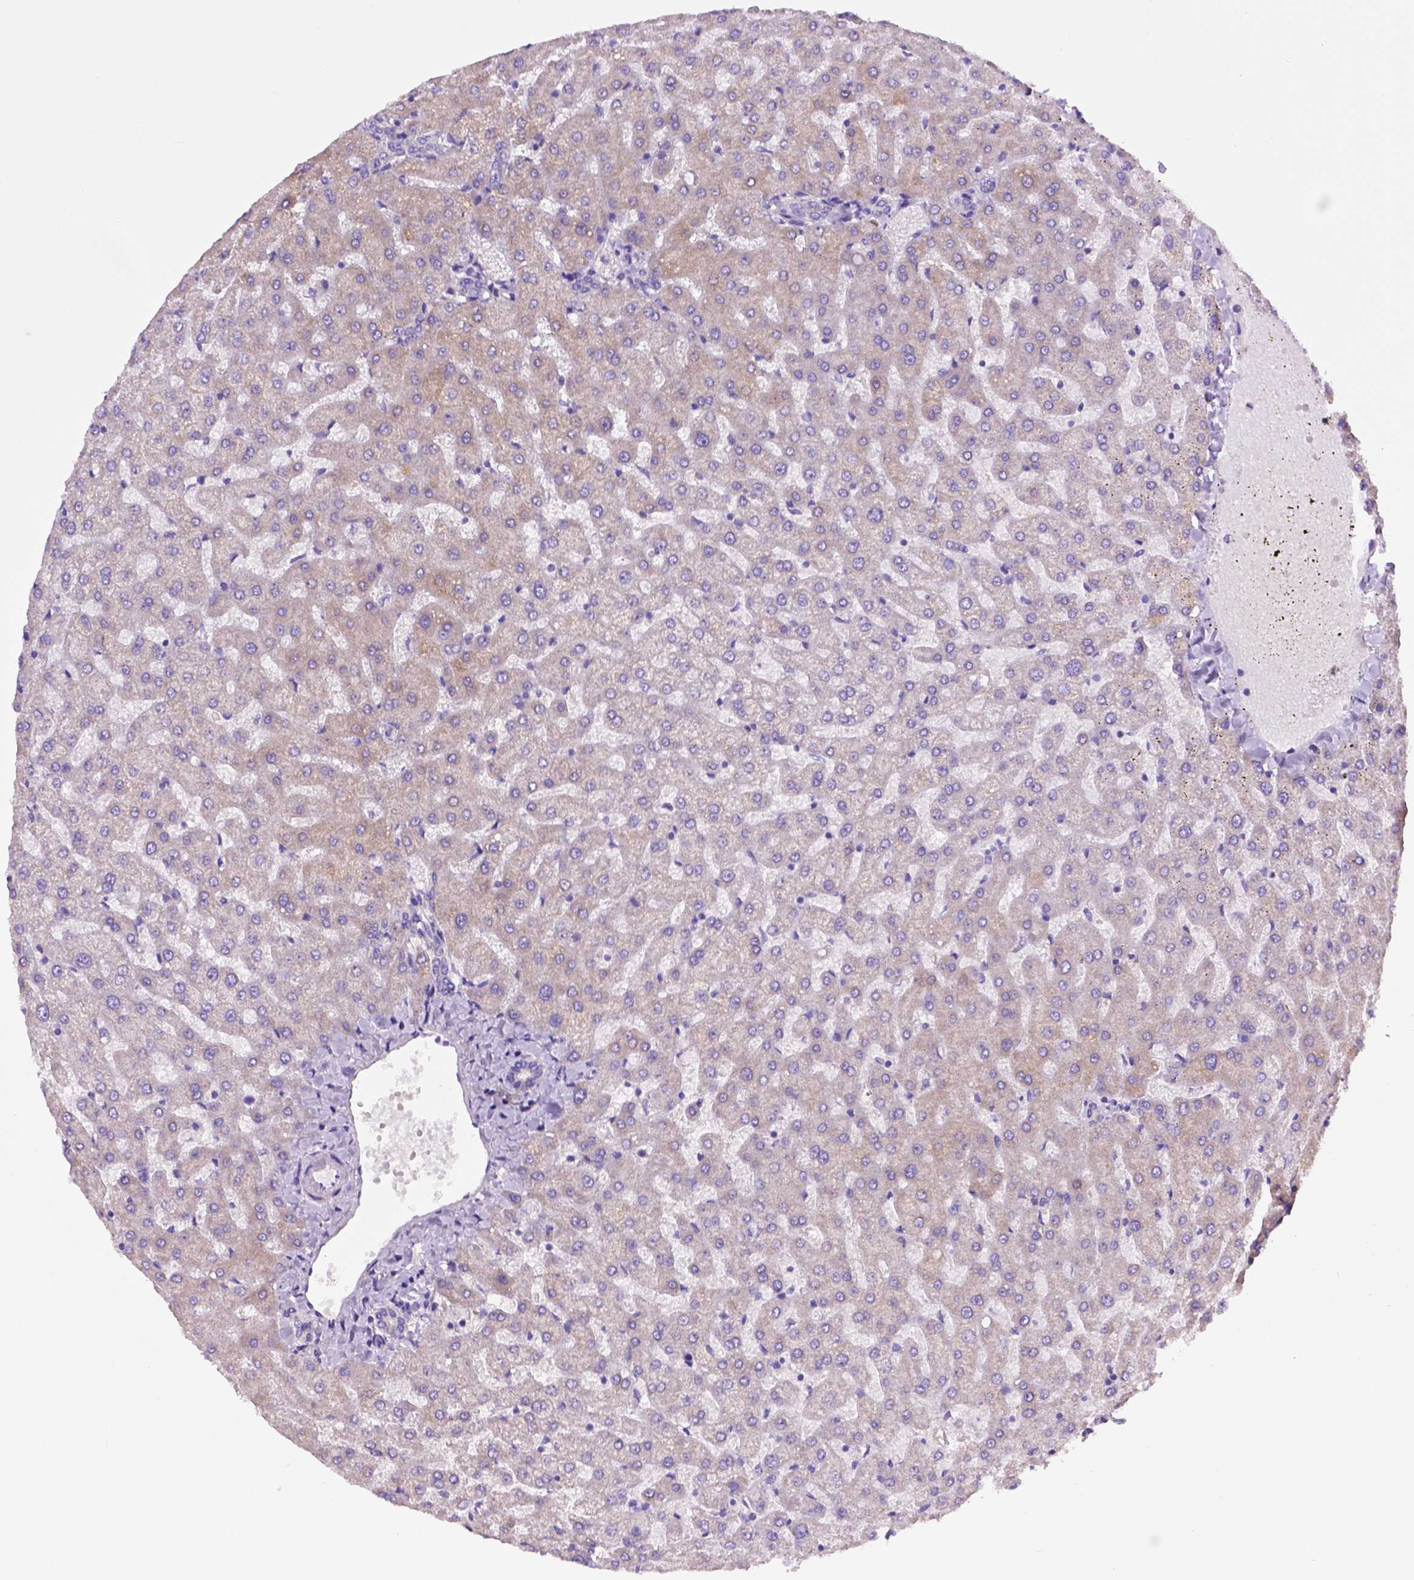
{"staining": {"intensity": "negative", "quantity": "none", "location": "none"}, "tissue": "liver", "cell_type": "Cholangiocytes", "image_type": "normal", "snomed": [{"axis": "morphology", "description": "Normal tissue, NOS"}, {"axis": "topography", "description": "Liver"}], "caption": "This is an immunohistochemistry image of benign human liver. There is no expression in cholangiocytes.", "gene": "PHYHIP", "patient": {"sex": "female", "age": 50}}